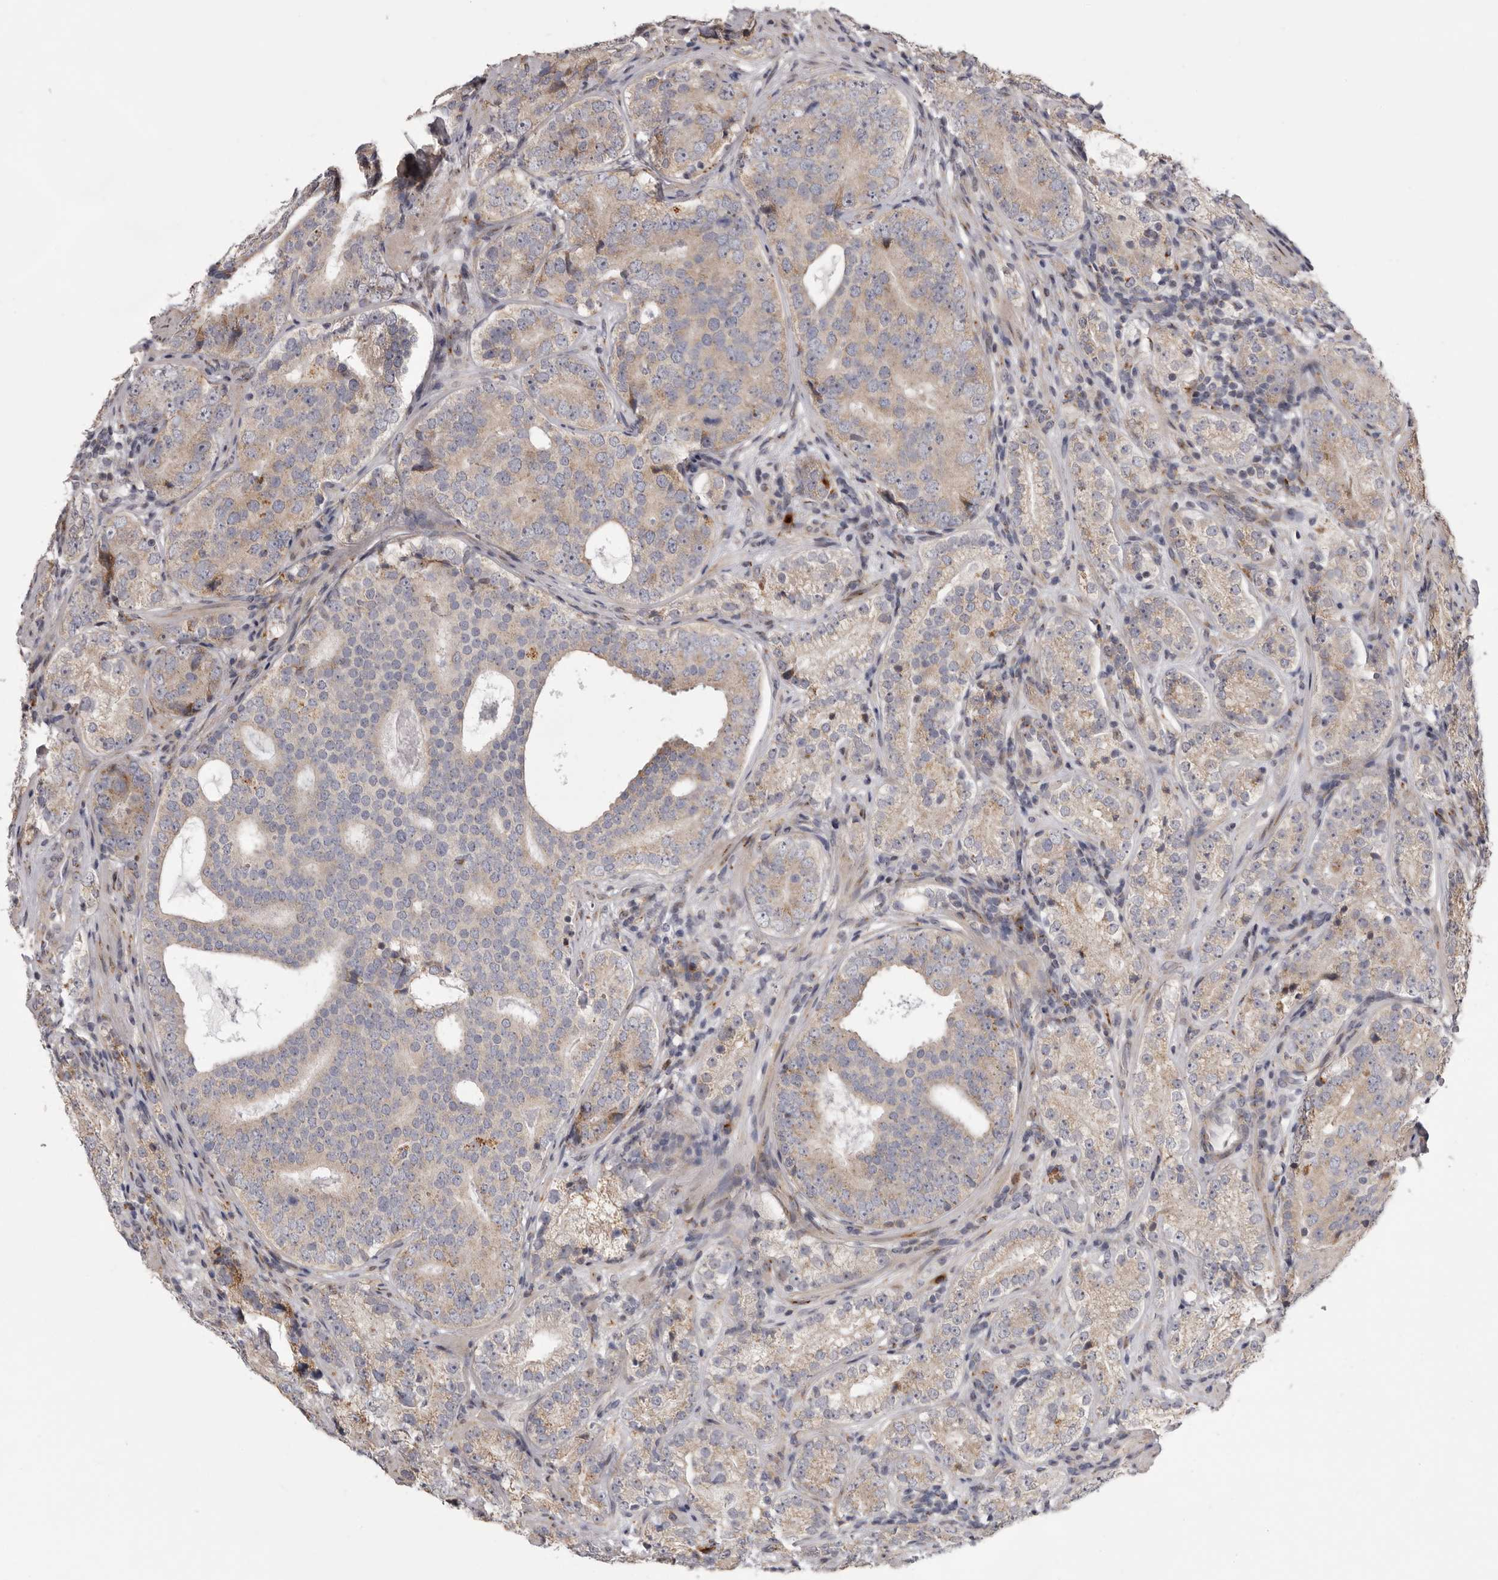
{"staining": {"intensity": "weak", "quantity": "25%-75%", "location": "cytoplasmic/membranous"}, "tissue": "prostate cancer", "cell_type": "Tumor cells", "image_type": "cancer", "snomed": [{"axis": "morphology", "description": "Adenocarcinoma, High grade"}, {"axis": "topography", "description": "Prostate"}], "caption": "High-grade adenocarcinoma (prostate) was stained to show a protein in brown. There is low levels of weak cytoplasmic/membranous expression in about 25%-75% of tumor cells. (Stains: DAB (3,3'-diaminobenzidine) in brown, nuclei in blue, Microscopy: brightfield microscopy at high magnification).", "gene": "WDR47", "patient": {"sex": "male", "age": 56}}